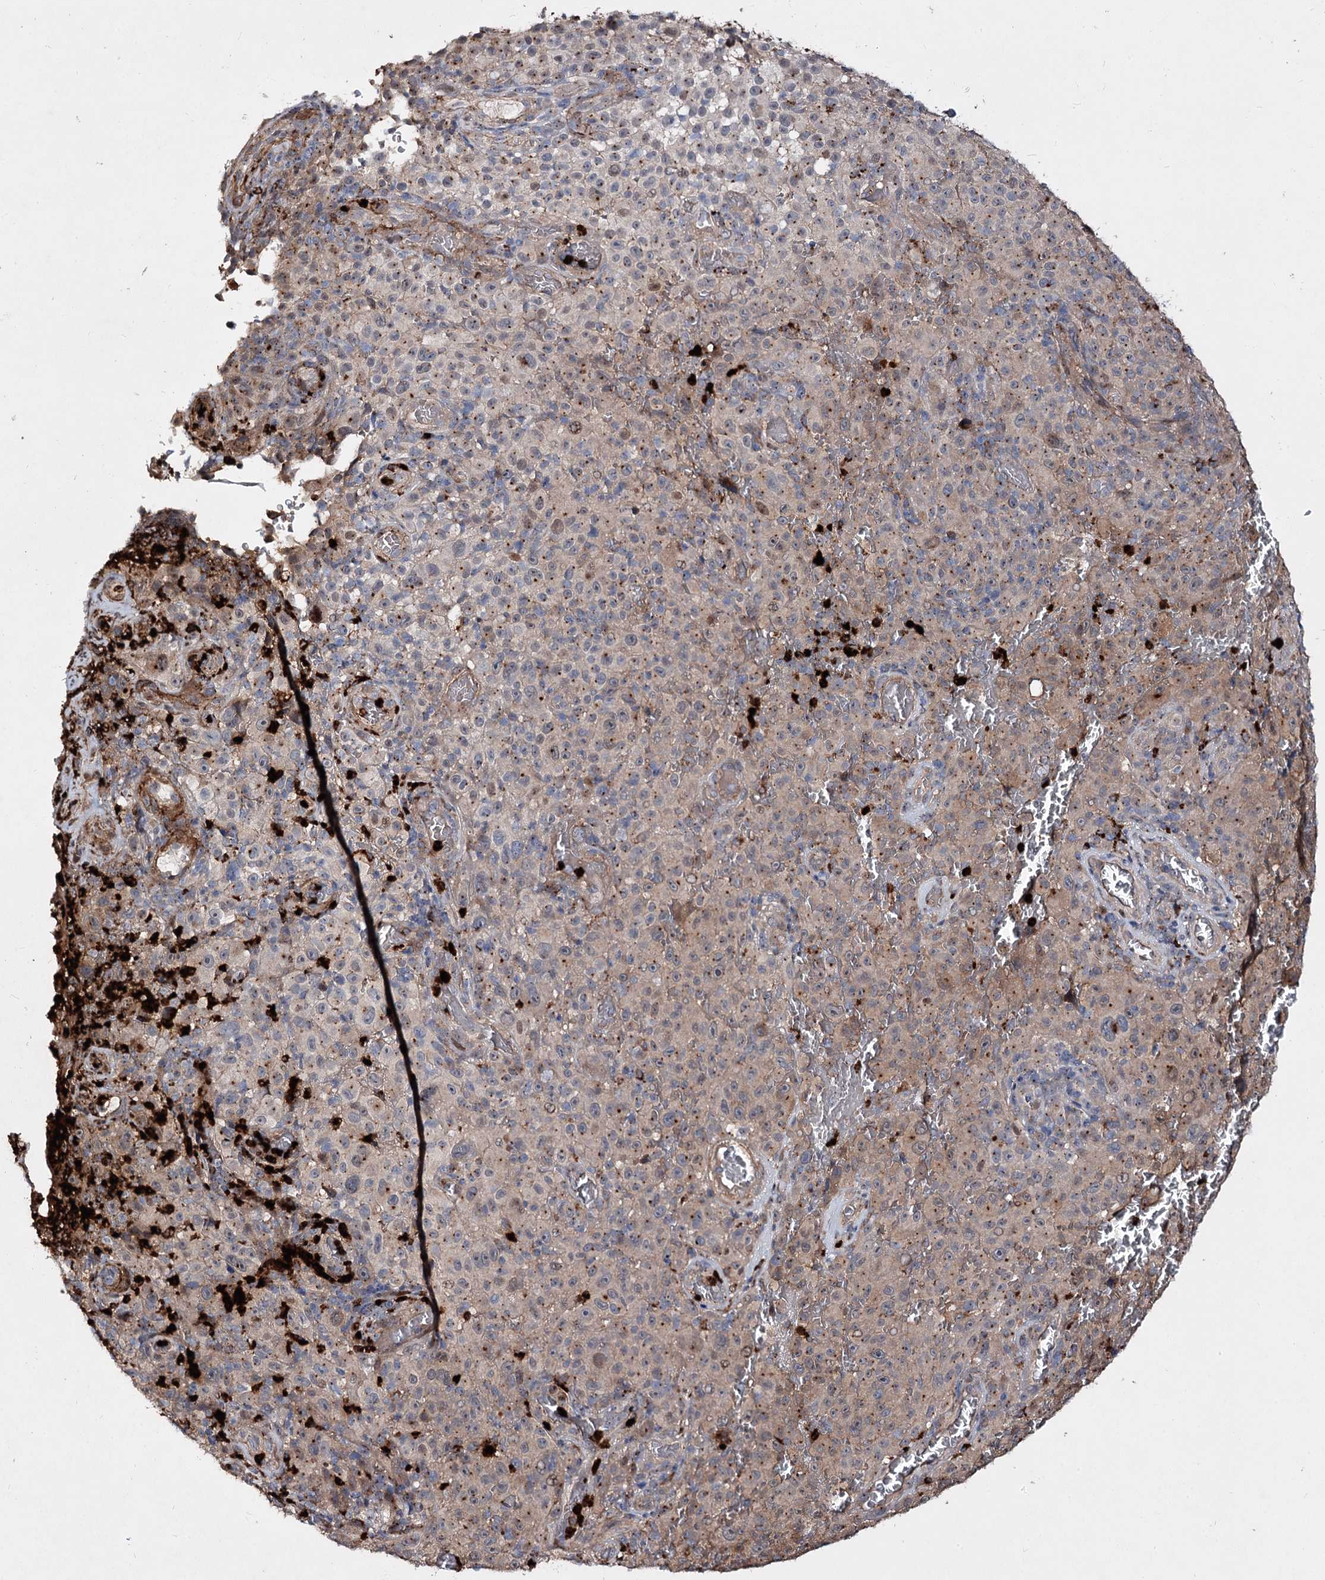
{"staining": {"intensity": "weak", "quantity": "25%-75%", "location": "cytoplasmic/membranous"}, "tissue": "melanoma", "cell_type": "Tumor cells", "image_type": "cancer", "snomed": [{"axis": "morphology", "description": "Malignant melanoma, NOS"}, {"axis": "topography", "description": "Skin"}], "caption": "A low amount of weak cytoplasmic/membranous positivity is identified in about 25%-75% of tumor cells in melanoma tissue.", "gene": "MINDY3", "patient": {"sex": "female", "age": 82}}